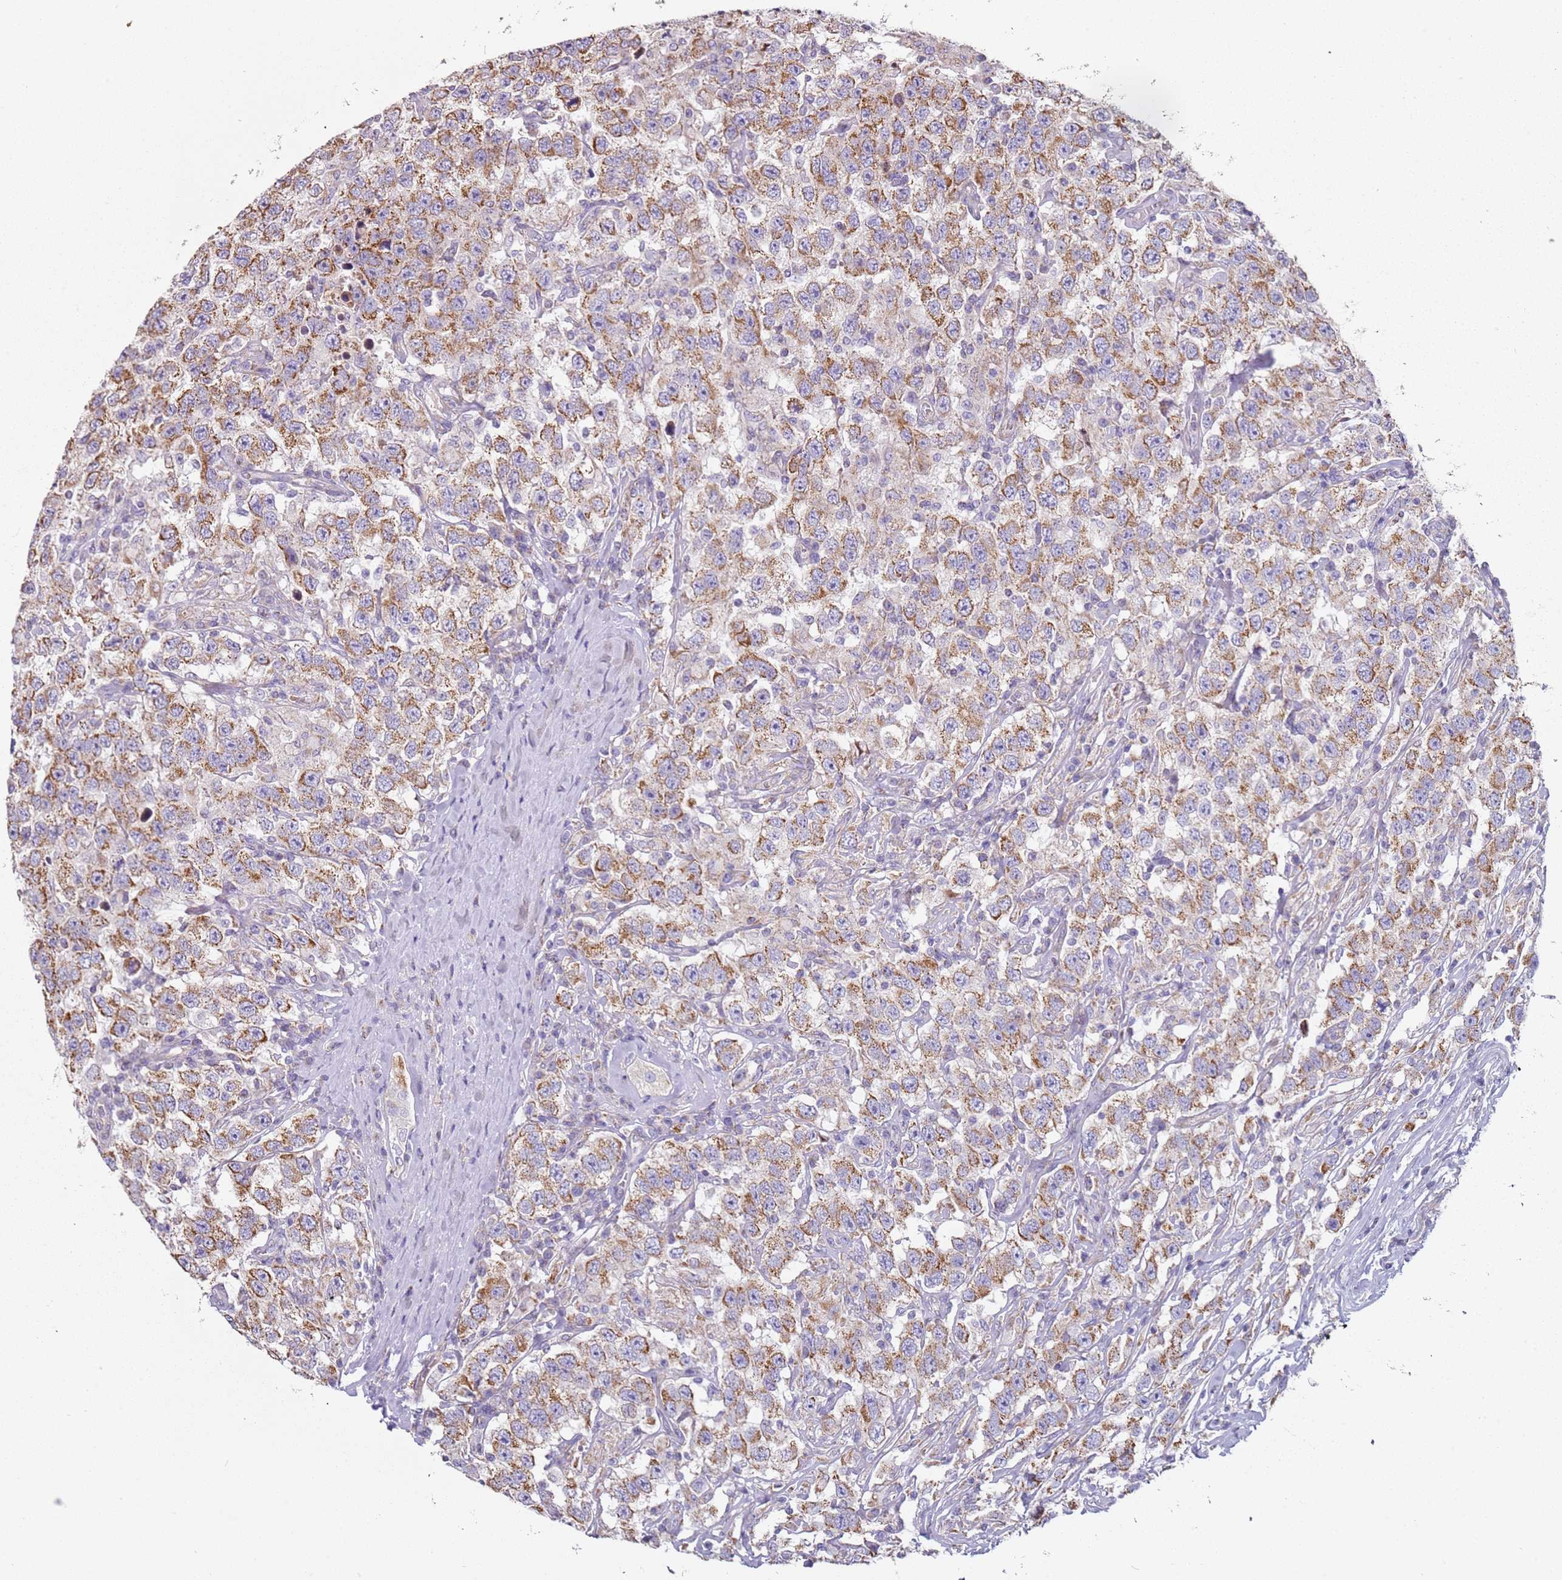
{"staining": {"intensity": "moderate", "quantity": ">75%", "location": "cytoplasmic/membranous"}, "tissue": "testis cancer", "cell_type": "Tumor cells", "image_type": "cancer", "snomed": [{"axis": "morphology", "description": "Seminoma, NOS"}, {"axis": "topography", "description": "Testis"}], "caption": "Immunohistochemical staining of human testis cancer (seminoma) reveals medium levels of moderate cytoplasmic/membranous expression in approximately >75% of tumor cells.", "gene": "ALS2", "patient": {"sex": "male", "age": 41}}